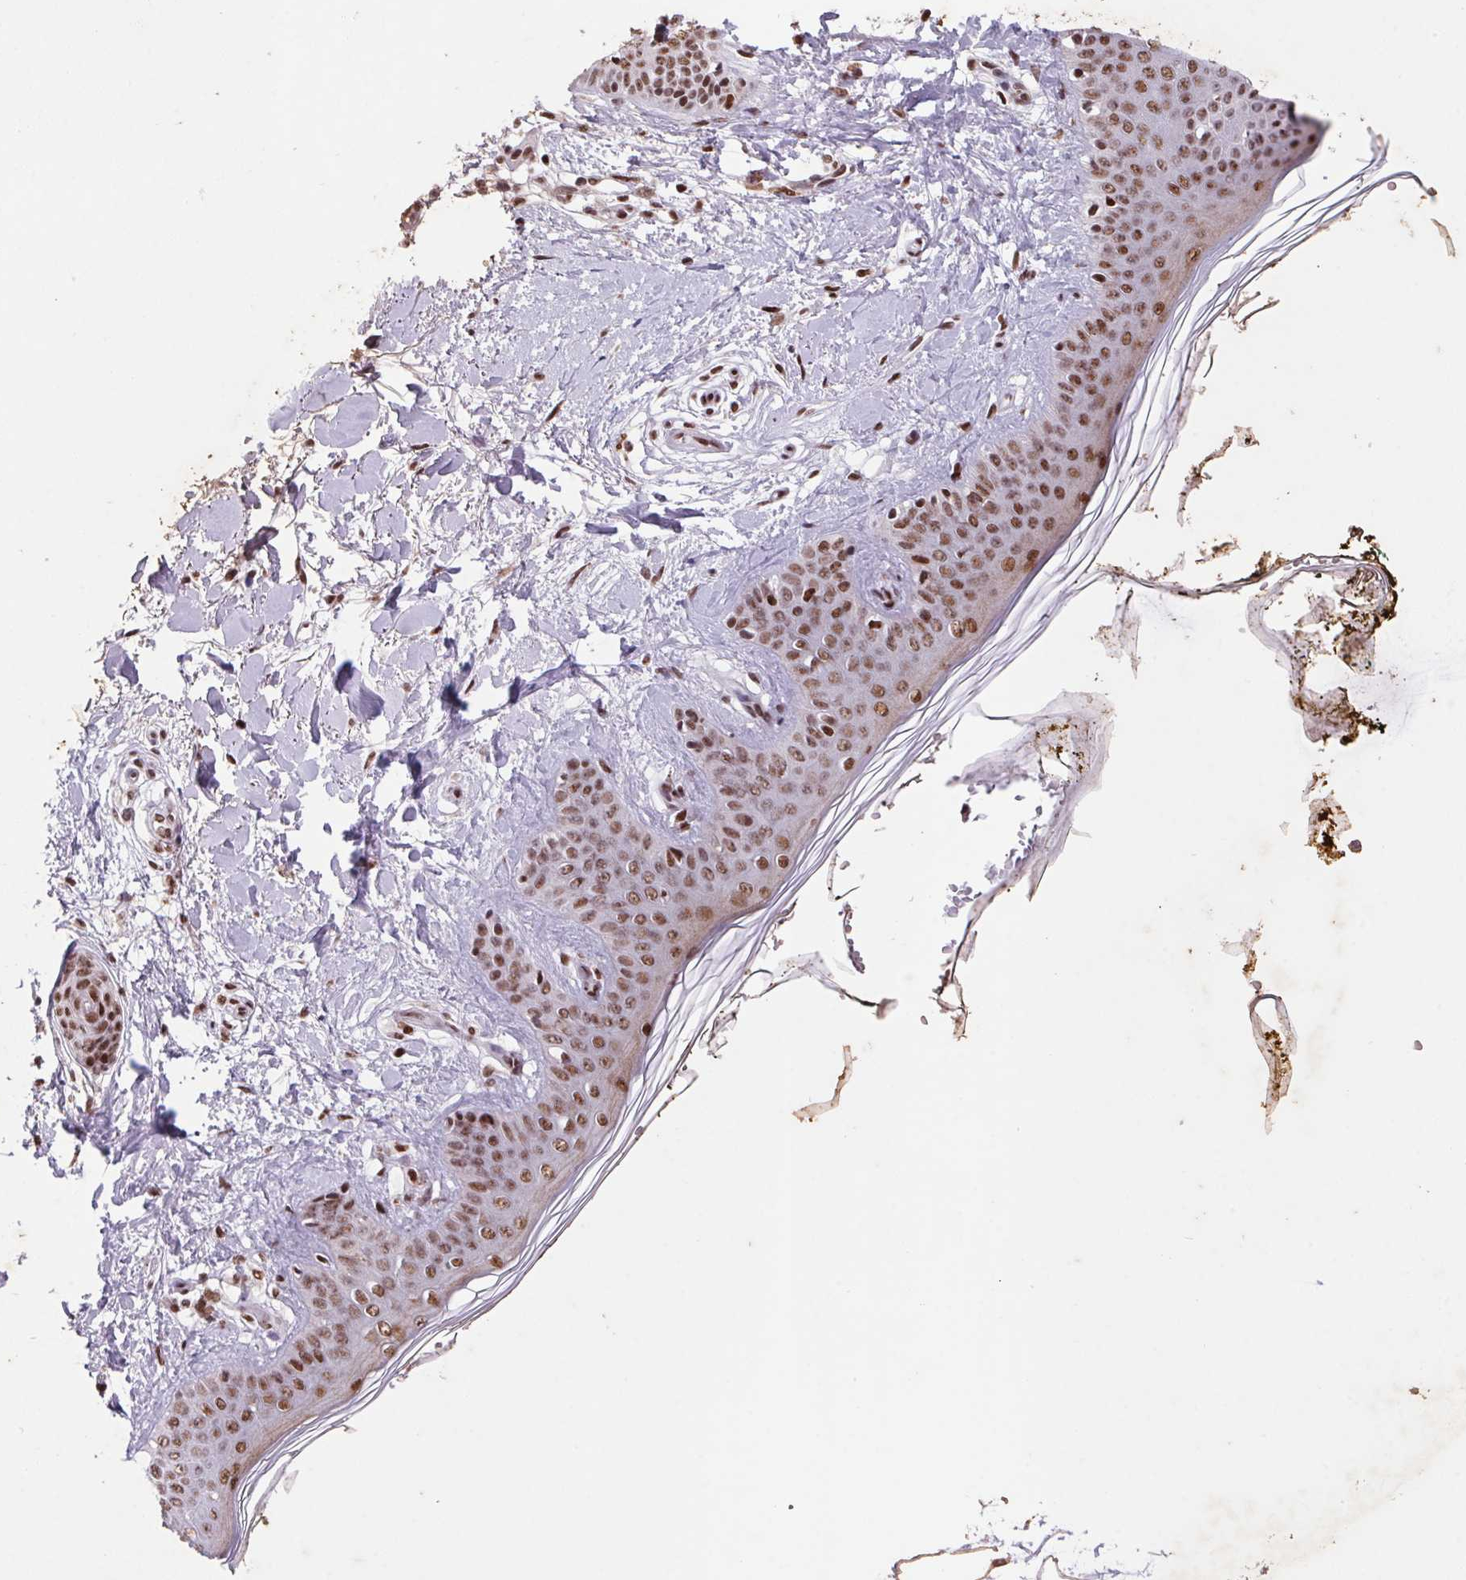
{"staining": {"intensity": "strong", "quantity": ">75%", "location": "nuclear"}, "tissue": "skin", "cell_type": "Fibroblasts", "image_type": "normal", "snomed": [{"axis": "morphology", "description": "Normal tissue, NOS"}, {"axis": "topography", "description": "Skin"}], "caption": "Approximately >75% of fibroblasts in benign skin demonstrate strong nuclear protein expression as visualized by brown immunohistochemical staining.", "gene": "LDLRAD4", "patient": {"sex": "female", "age": 34}}